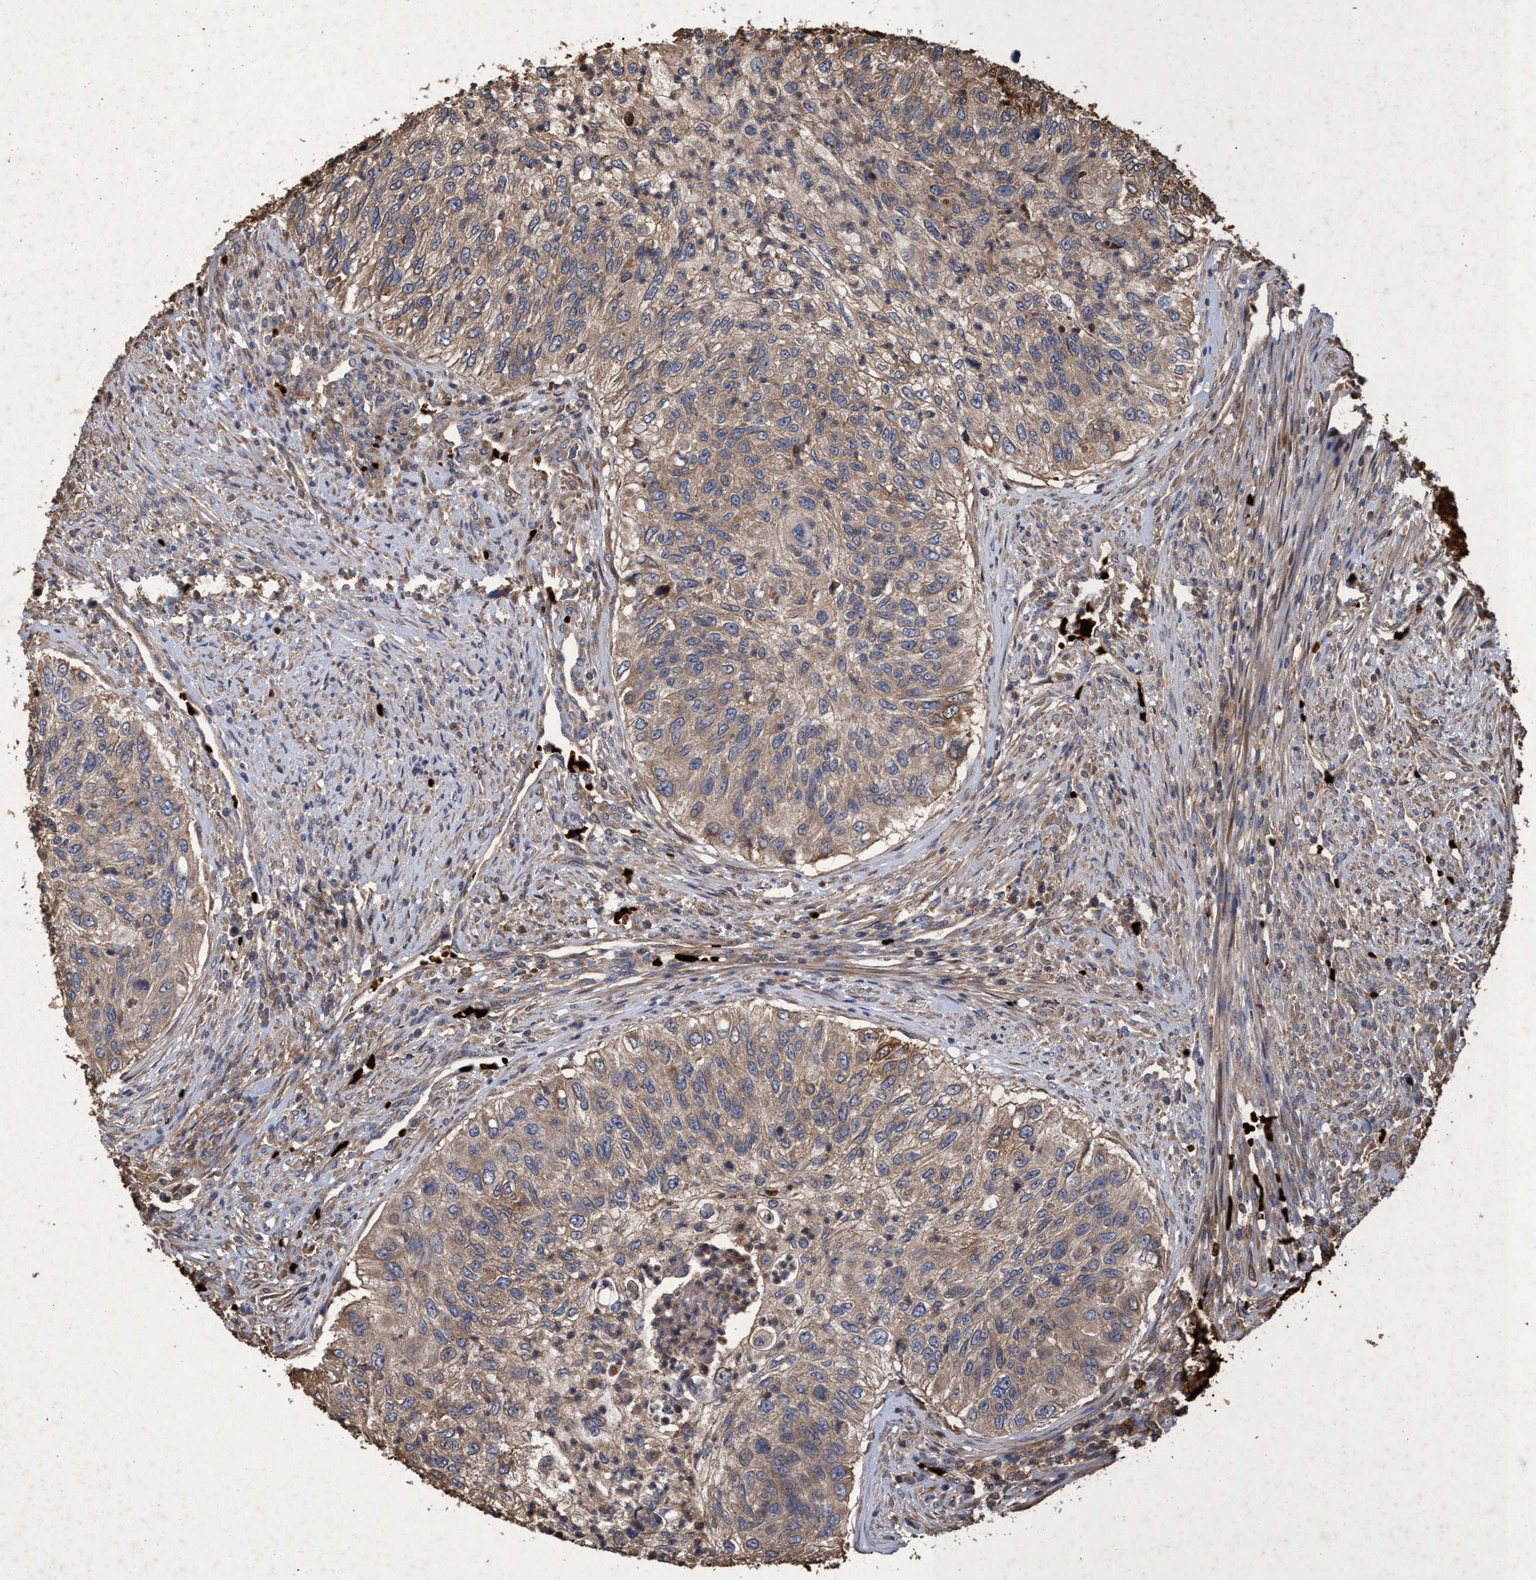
{"staining": {"intensity": "weak", "quantity": ">75%", "location": "cytoplasmic/membranous"}, "tissue": "urothelial cancer", "cell_type": "Tumor cells", "image_type": "cancer", "snomed": [{"axis": "morphology", "description": "Urothelial carcinoma, High grade"}, {"axis": "topography", "description": "Urinary bladder"}], "caption": "High-grade urothelial carcinoma was stained to show a protein in brown. There is low levels of weak cytoplasmic/membranous staining in about >75% of tumor cells.", "gene": "CHMP6", "patient": {"sex": "female", "age": 60}}